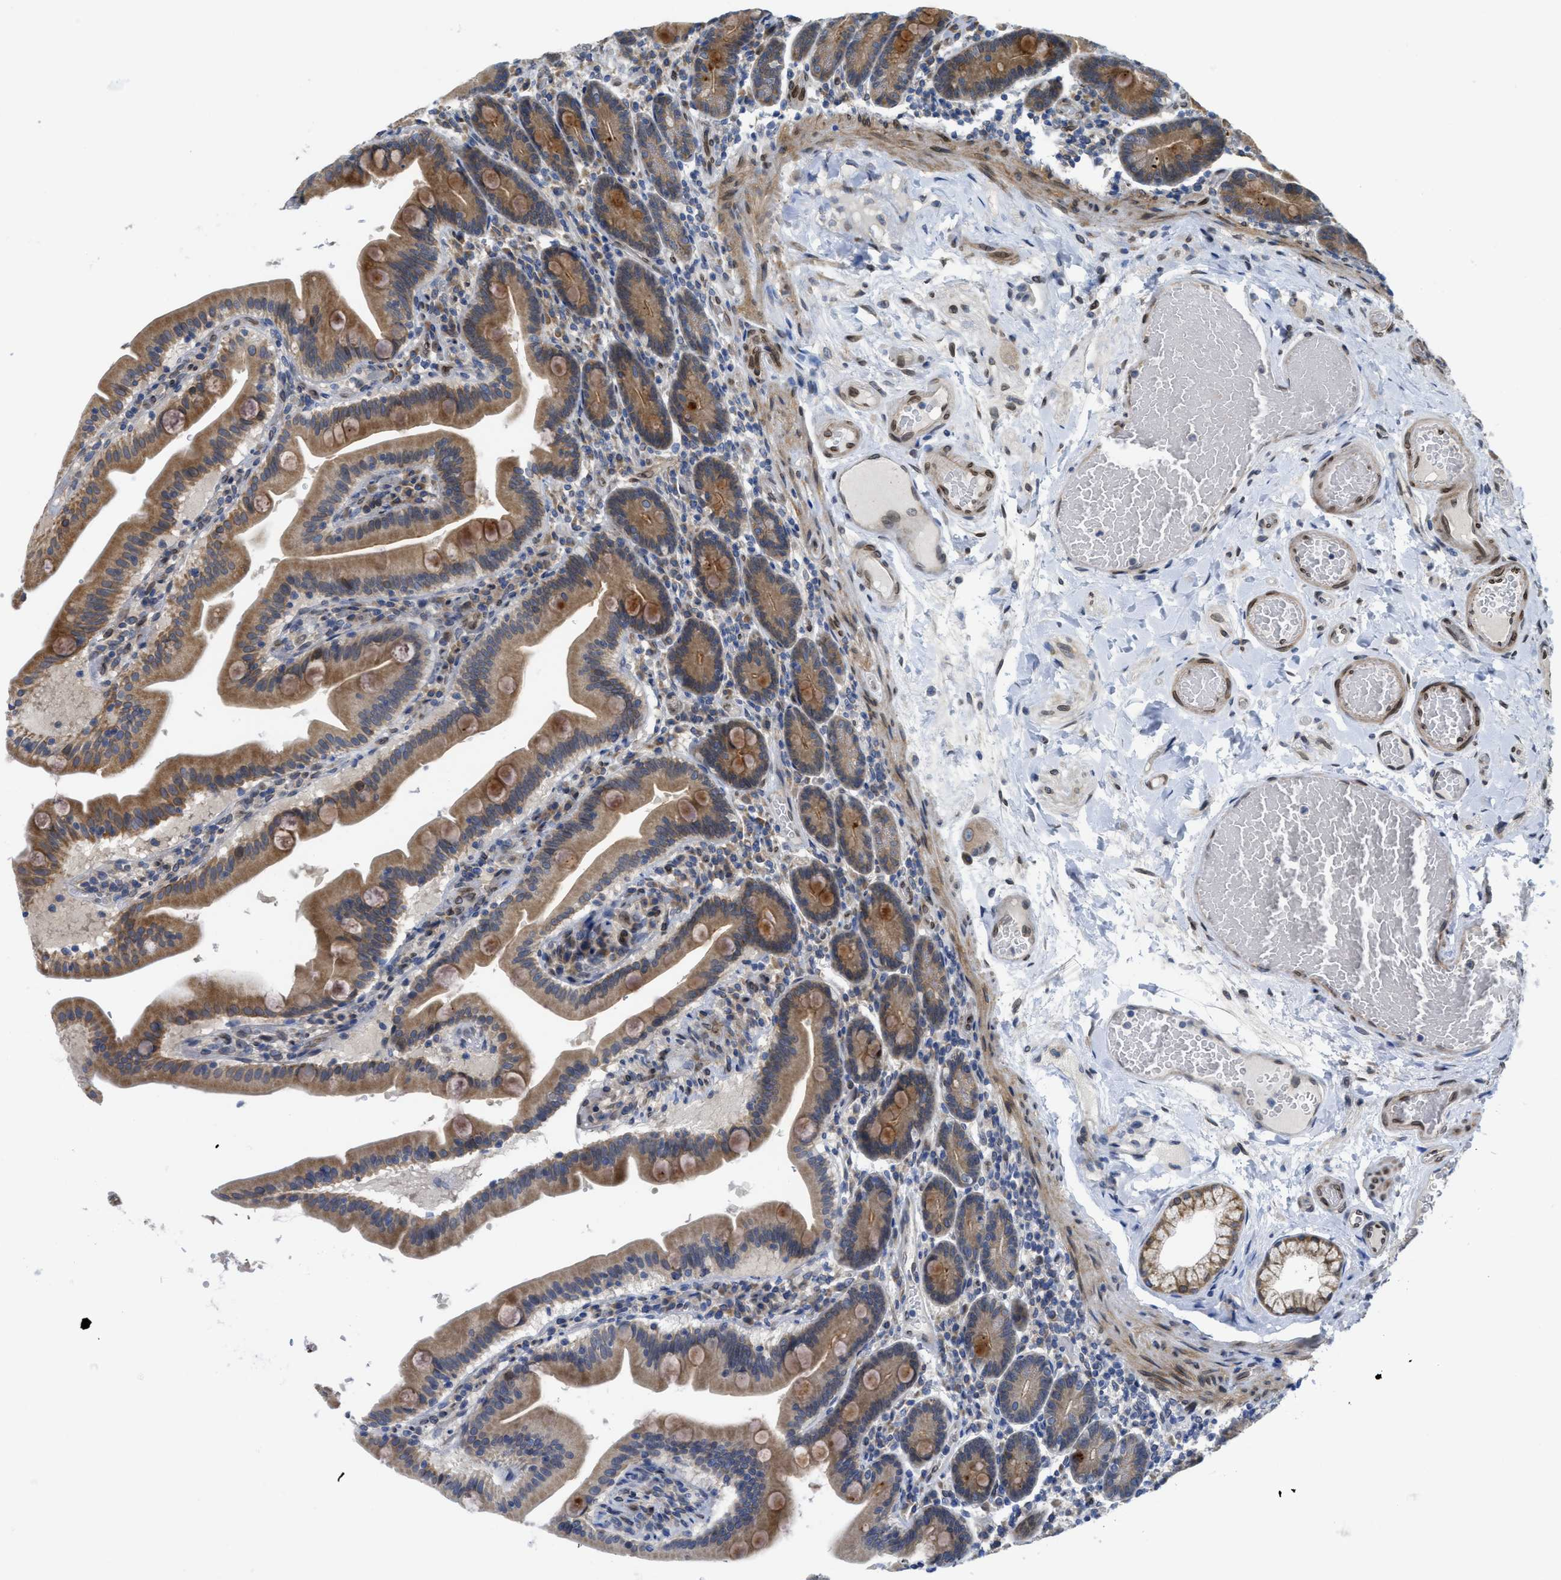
{"staining": {"intensity": "moderate", "quantity": ">75%", "location": "cytoplasmic/membranous"}, "tissue": "duodenum", "cell_type": "Glandular cells", "image_type": "normal", "snomed": [{"axis": "morphology", "description": "Normal tissue, NOS"}, {"axis": "topography", "description": "Duodenum"}], "caption": "IHC histopathology image of normal human duodenum stained for a protein (brown), which shows medium levels of moderate cytoplasmic/membranous staining in approximately >75% of glandular cells.", "gene": "EIF2AK3", "patient": {"sex": "male", "age": 54}}